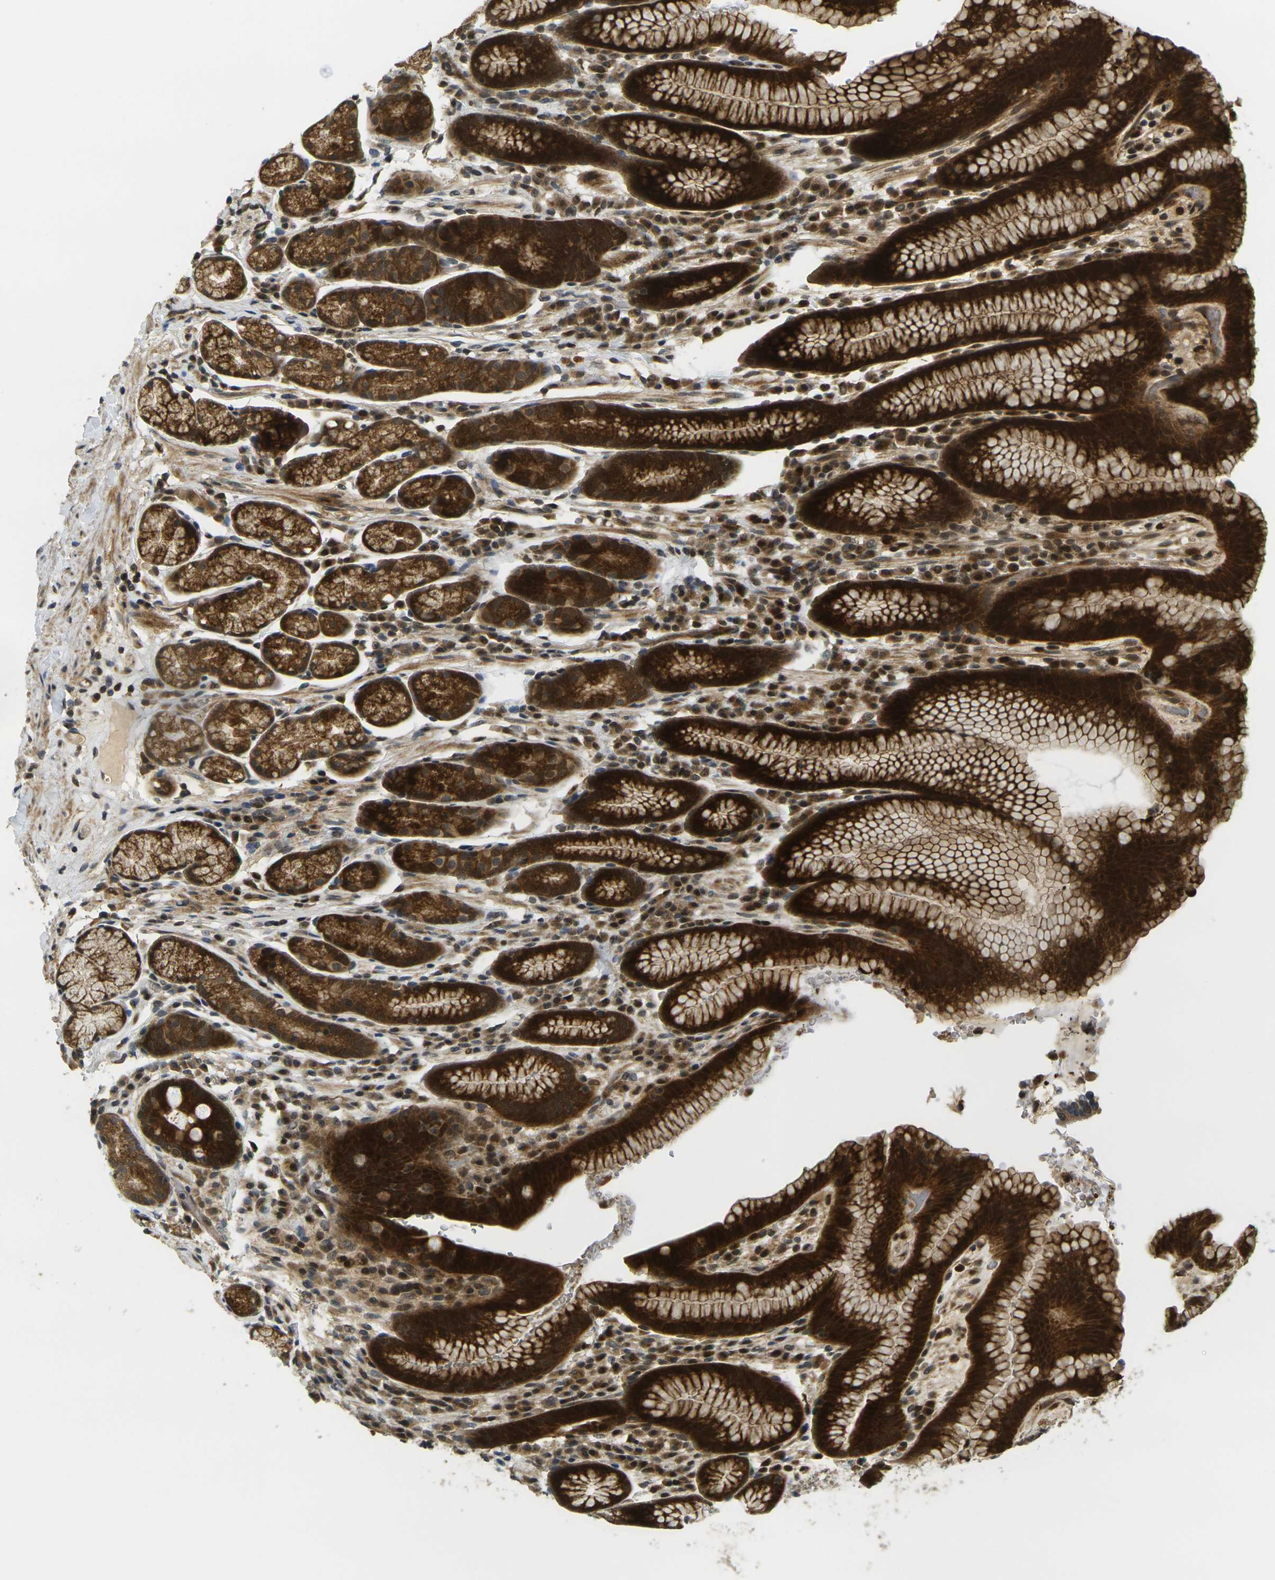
{"staining": {"intensity": "strong", "quantity": ">75%", "location": "cytoplasmic/membranous,nuclear"}, "tissue": "stomach", "cell_type": "Glandular cells", "image_type": "normal", "snomed": [{"axis": "morphology", "description": "Normal tissue, NOS"}, {"axis": "topography", "description": "Stomach, lower"}], "caption": "This micrograph displays IHC staining of normal stomach, with high strong cytoplasmic/membranous,nuclear positivity in about >75% of glandular cells.", "gene": "KLHL8", "patient": {"sex": "male", "age": 52}}